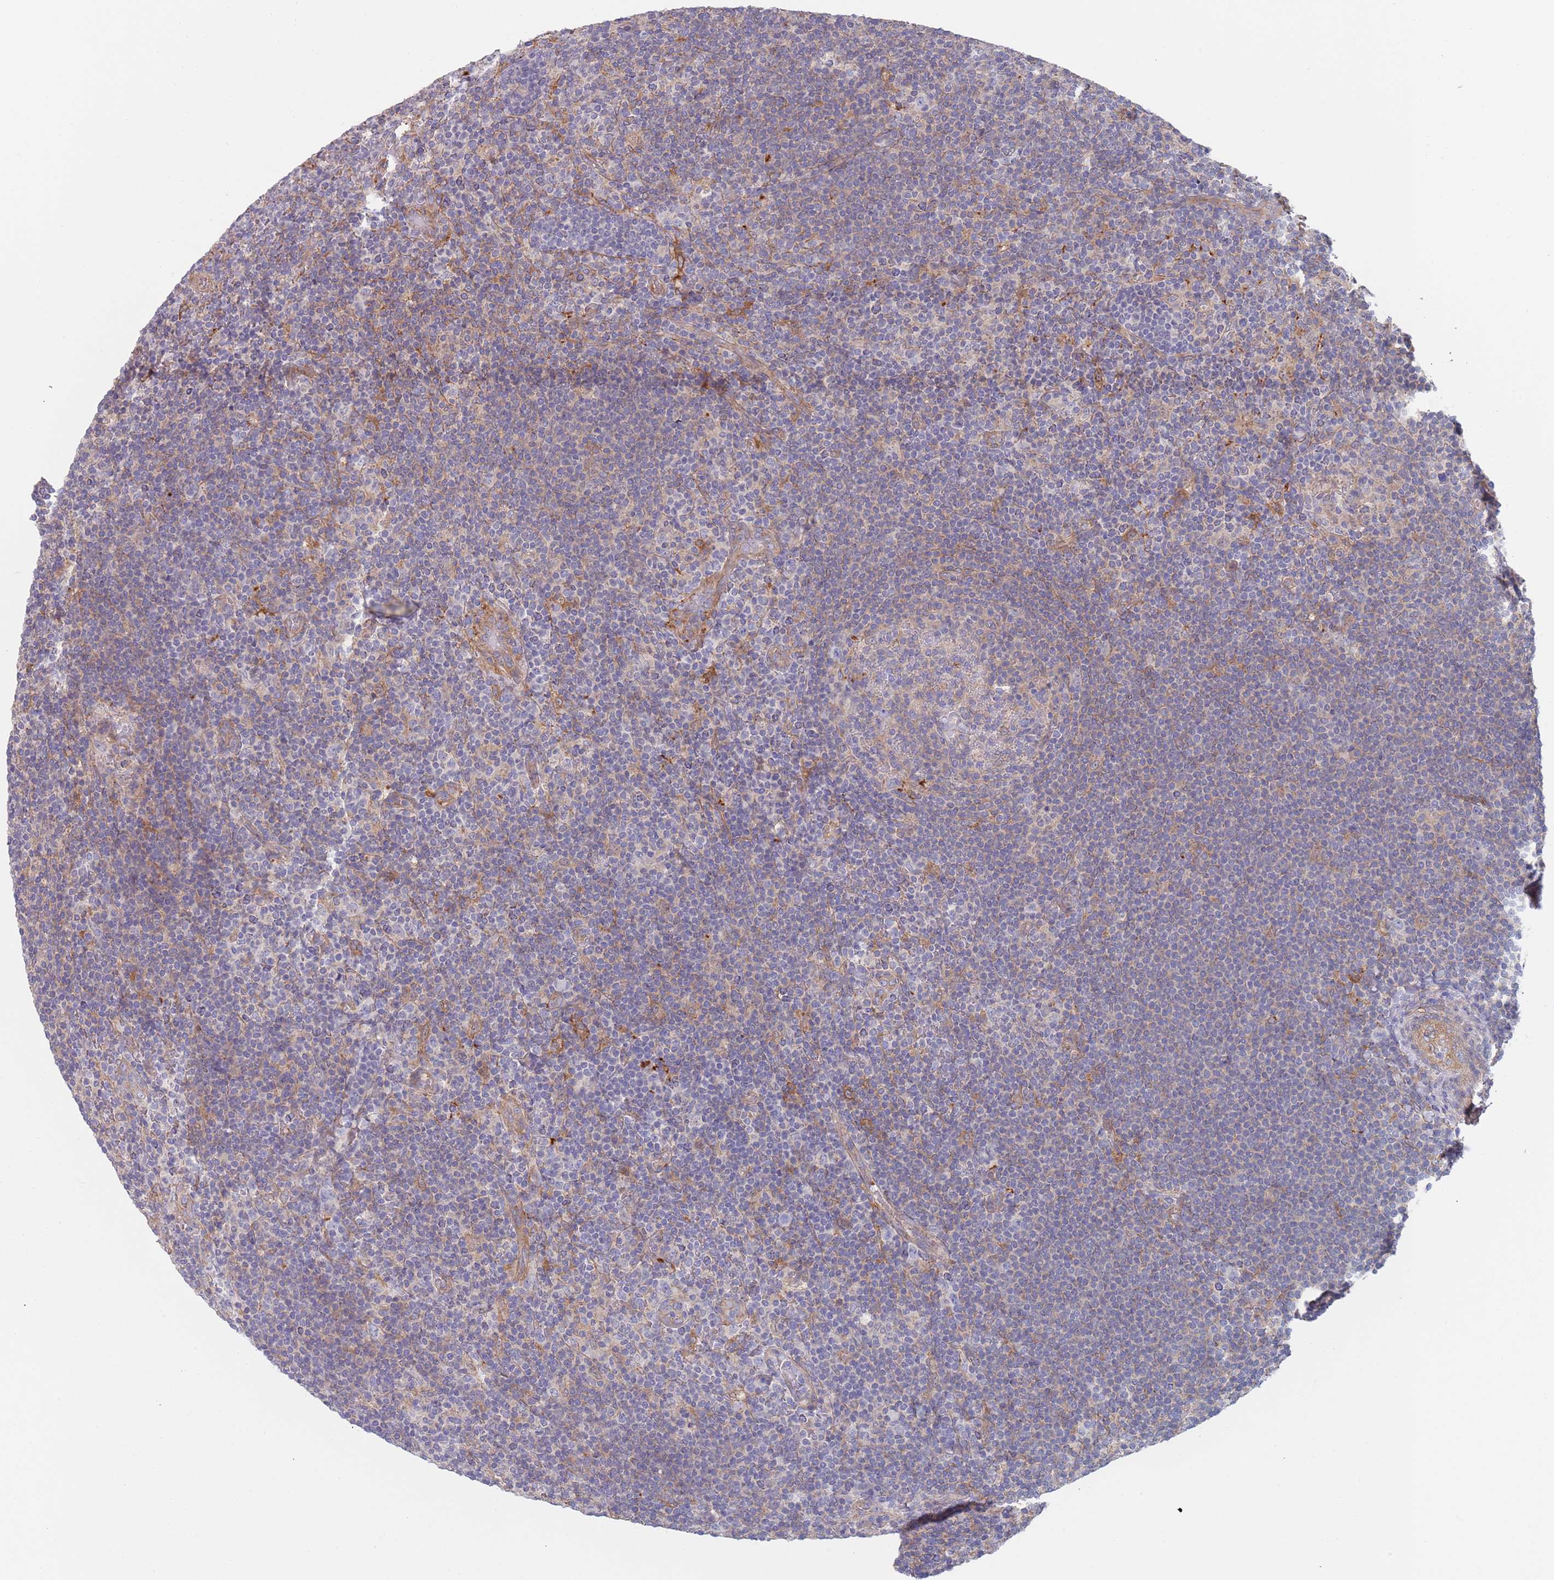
{"staining": {"intensity": "negative", "quantity": "none", "location": "none"}, "tissue": "lymphoma", "cell_type": "Tumor cells", "image_type": "cancer", "snomed": [{"axis": "morphology", "description": "Hodgkin's disease, NOS"}, {"axis": "topography", "description": "Lymph node"}], "caption": "There is no significant expression in tumor cells of Hodgkin's disease.", "gene": "APPL2", "patient": {"sex": "female", "age": 57}}